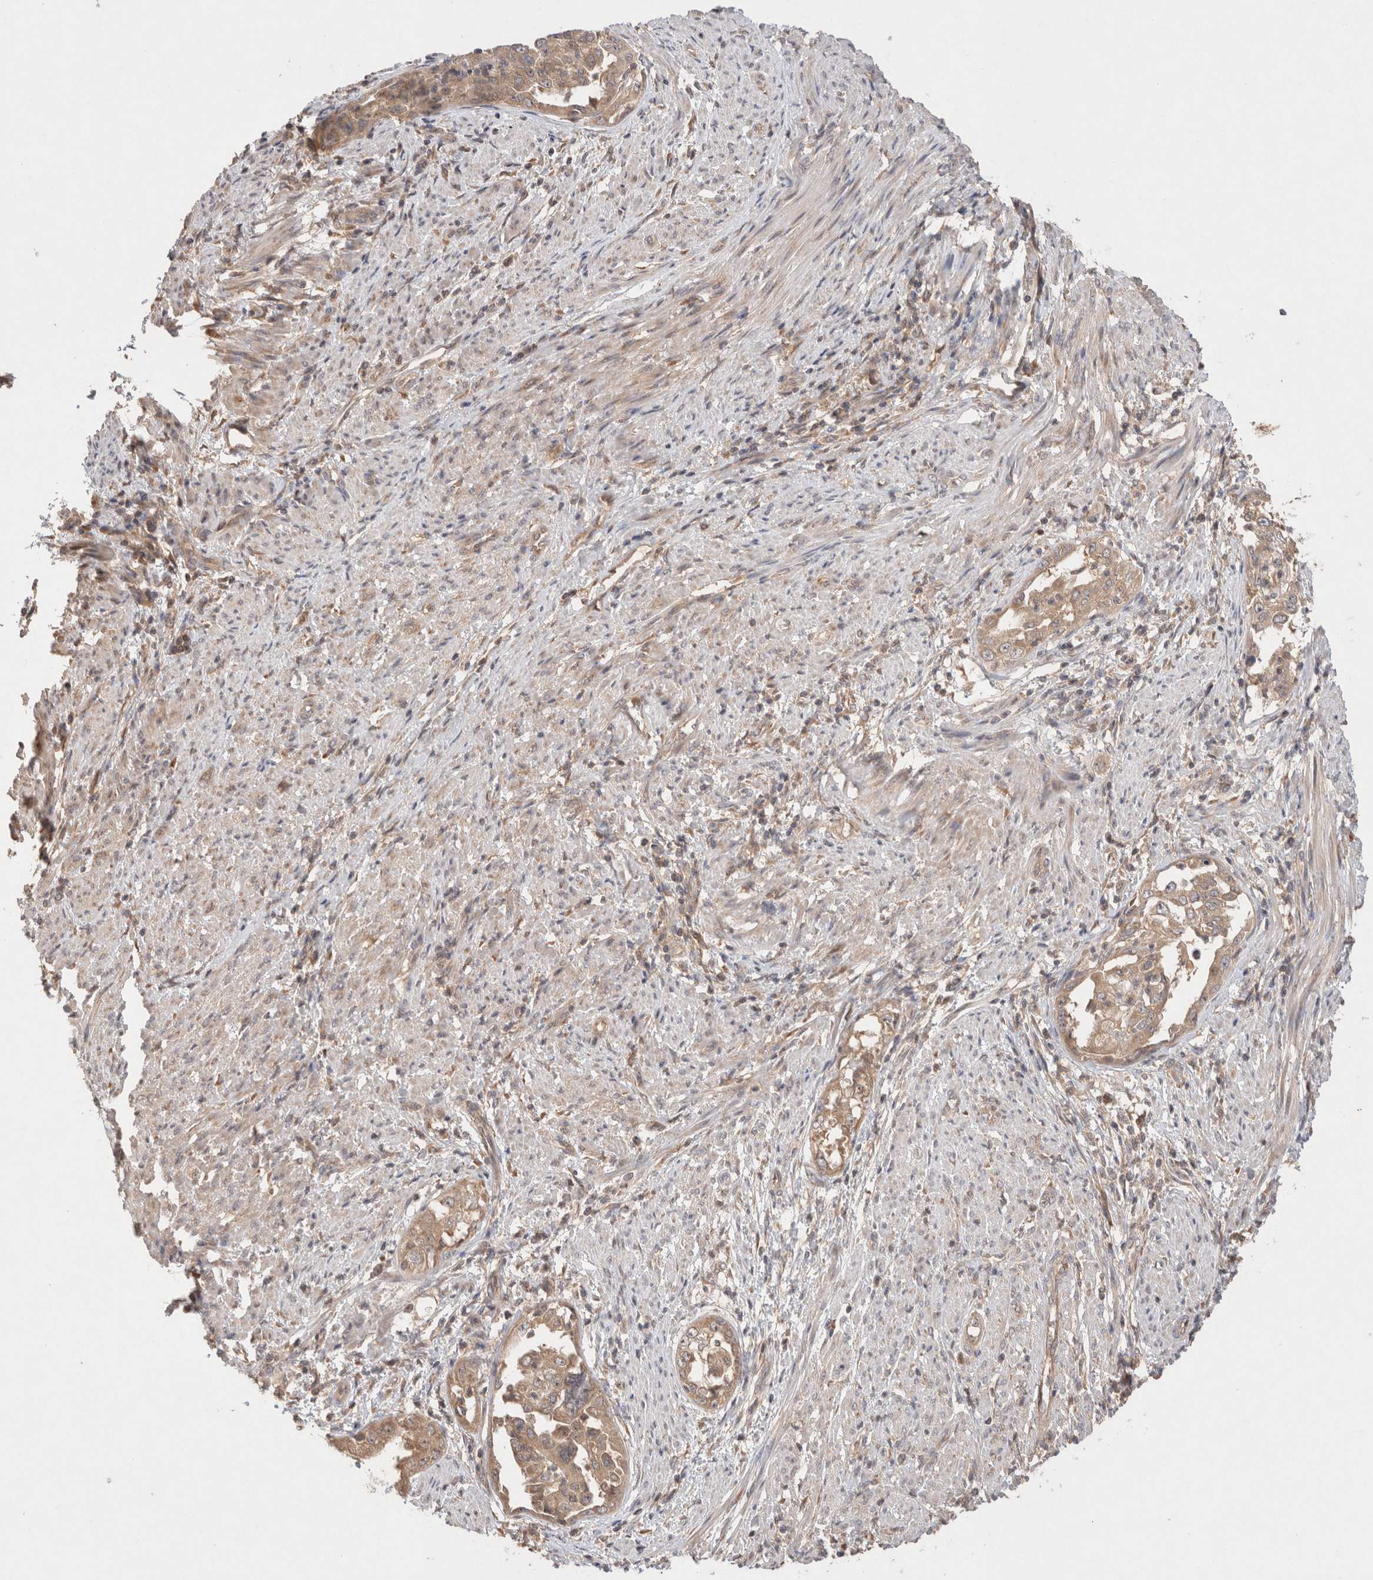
{"staining": {"intensity": "moderate", "quantity": ">75%", "location": "cytoplasmic/membranous"}, "tissue": "endometrial cancer", "cell_type": "Tumor cells", "image_type": "cancer", "snomed": [{"axis": "morphology", "description": "Adenocarcinoma, NOS"}, {"axis": "topography", "description": "Endometrium"}], "caption": "This is an image of IHC staining of endometrial cancer, which shows moderate expression in the cytoplasmic/membranous of tumor cells.", "gene": "KLHL20", "patient": {"sex": "female", "age": 85}}